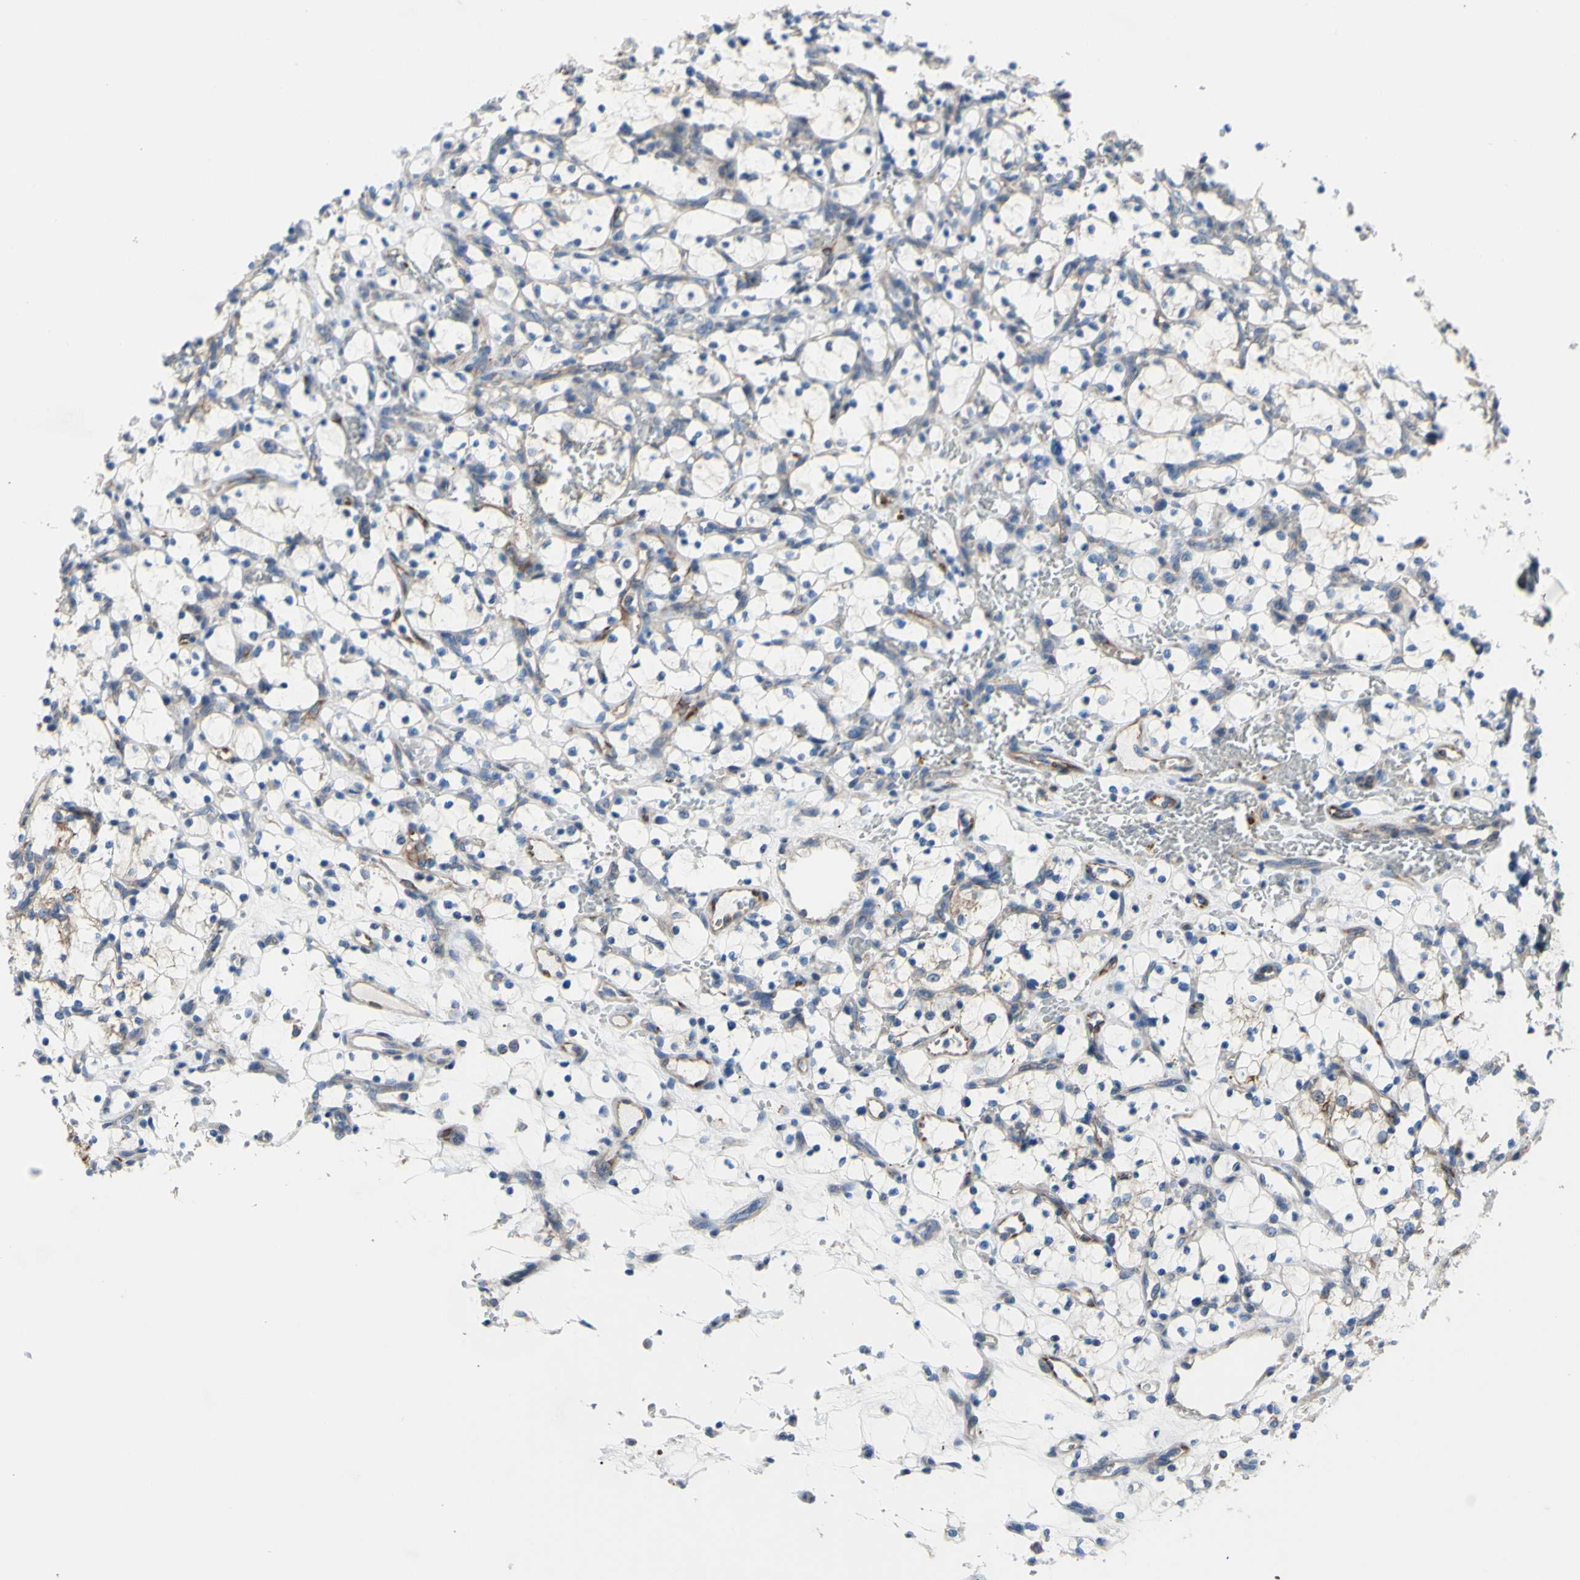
{"staining": {"intensity": "negative", "quantity": "none", "location": "none"}, "tissue": "renal cancer", "cell_type": "Tumor cells", "image_type": "cancer", "snomed": [{"axis": "morphology", "description": "Adenocarcinoma, NOS"}, {"axis": "topography", "description": "Kidney"}], "caption": "Renal cancer stained for a protein using immunohistochemistry (IHC) displays no positivity tumor cells.", "gene": "GRAMD2B", "patient": {"sex": "female", "age": 69}}